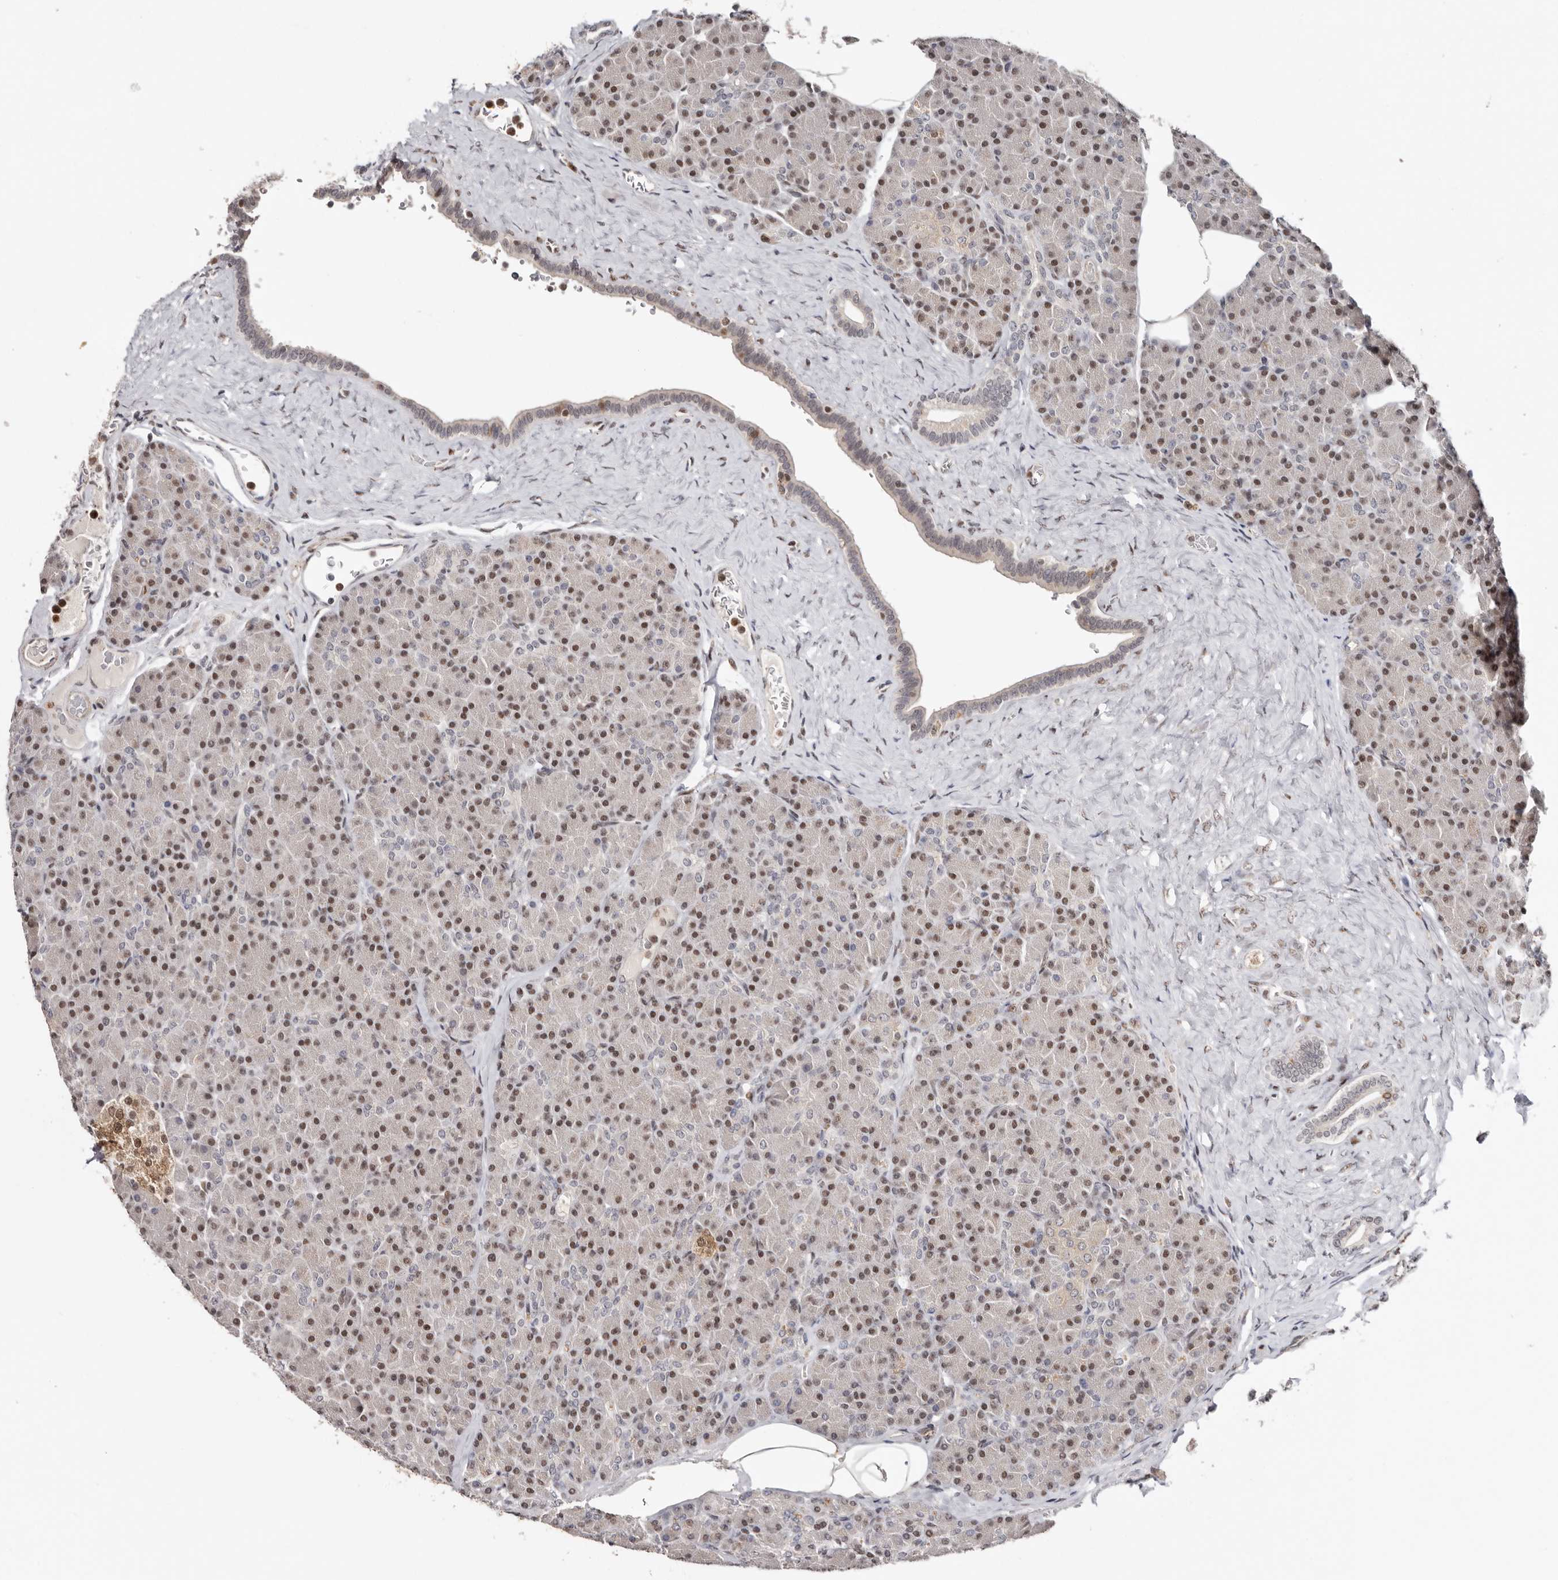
{"staining": {"intensity": "moderate", "quantity": ">75%", "location": "nuclear"}, "tissue": "pancreas", "cell_type": "Exocrine glandular cells", "image_type": "normal", "snomed": [{"axis": "morphology", "description": "Normal tissue, NOS"}, {"axis": "topography", "description": "Pancreas"}], "caption": "Immunohistochemistry (DAB (3,3'-diaminobenzidine)) staining of benign pancreas demonstrates moderate nuclear protein positivity in approximately >75% of exocrine glandular cells.", "gene": "SMAD7", "patient": {"sex": "female", "age": 43}}